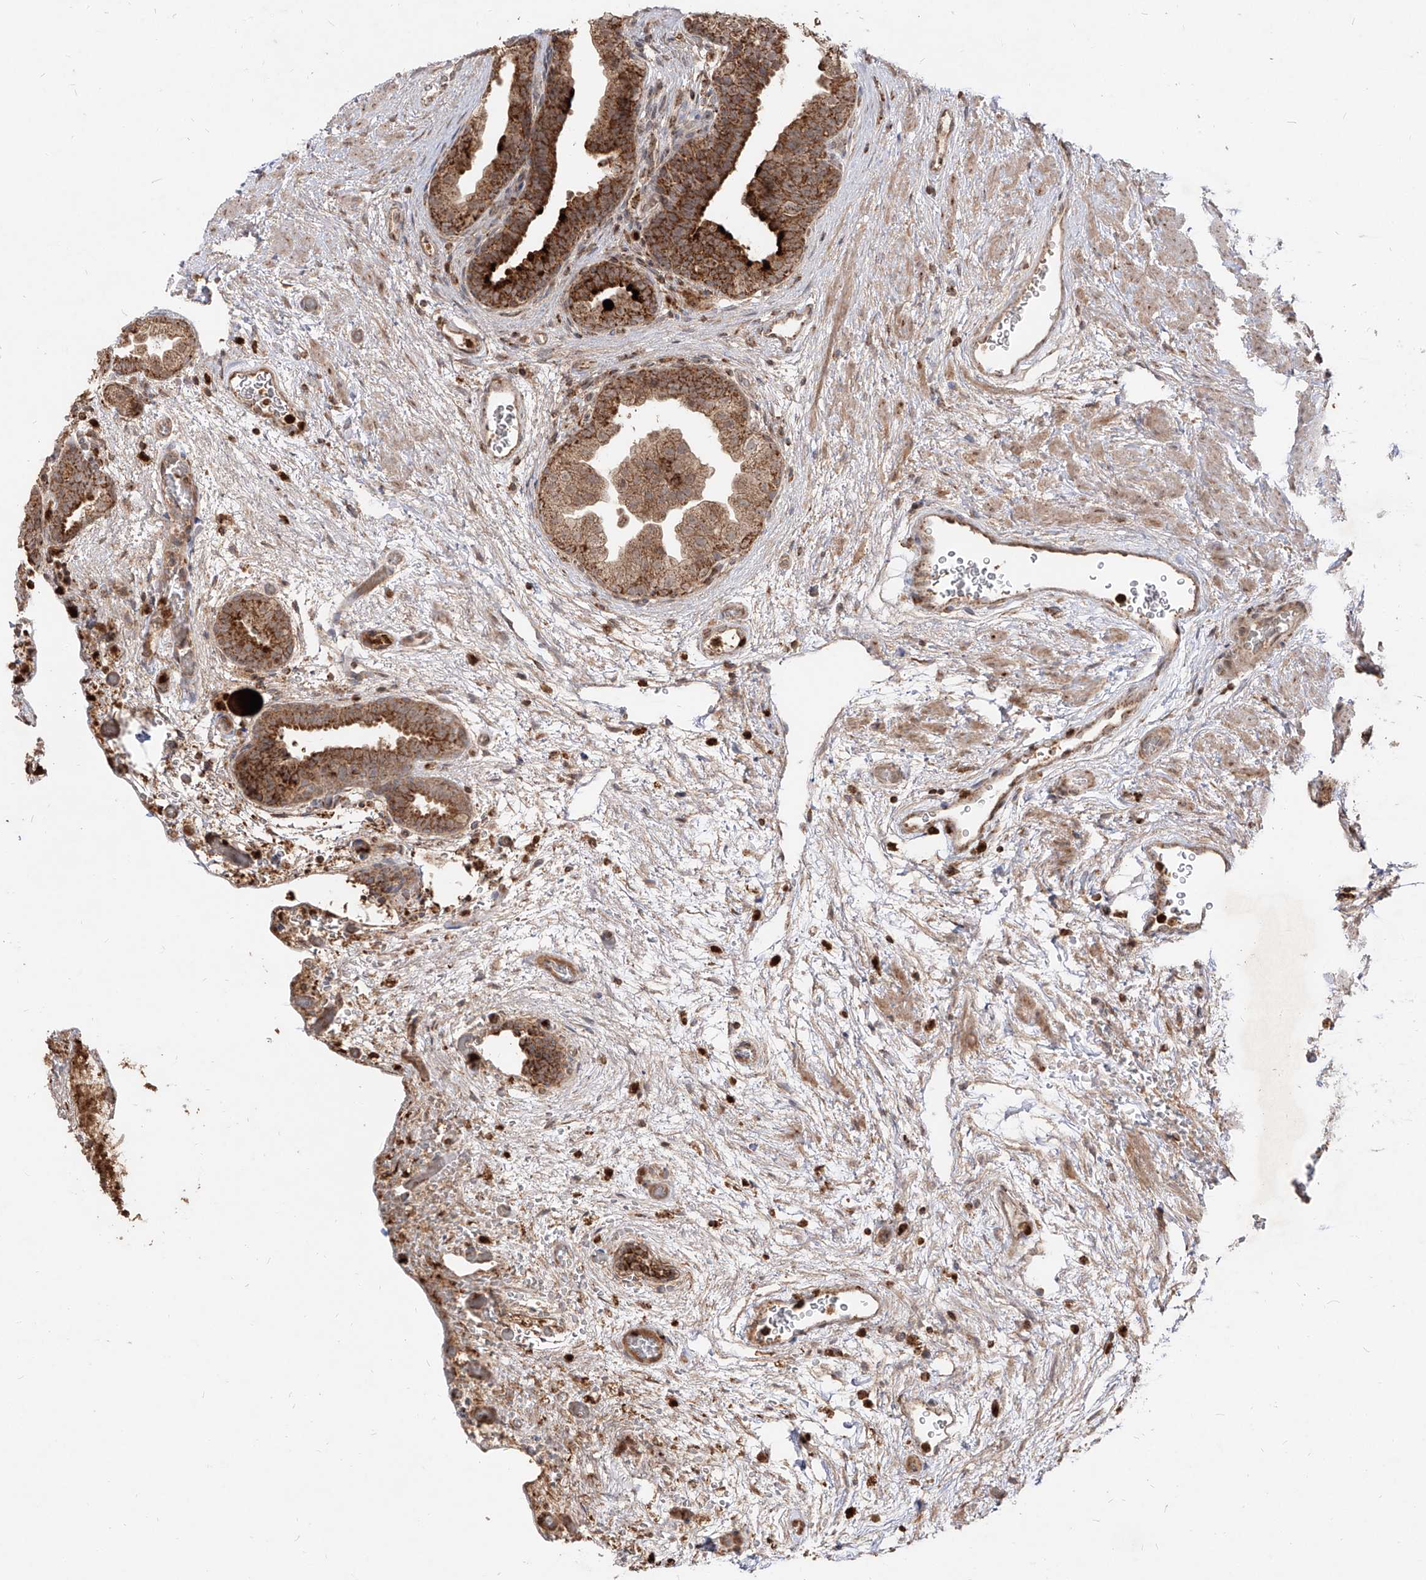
{"staining": {"intensity": "moderate", "quantity": ">75%", "location": "cytoplasmic/membranous"}, "tissue": "prostate", "cell_type": "Glandular cells", "image_type": "normal", "snomed": [{"axis": "morphology", "description": "Normal tissue, NOS"}, {"axis": "topography", "description": "Prostate"}], "caption": "A brown stain shows moderate cytoplasmic/membranous expression of a protein in glandular cells of normal prostate.", "gene": "AIM2", "patient": {"sex": "male", "age": 48}}